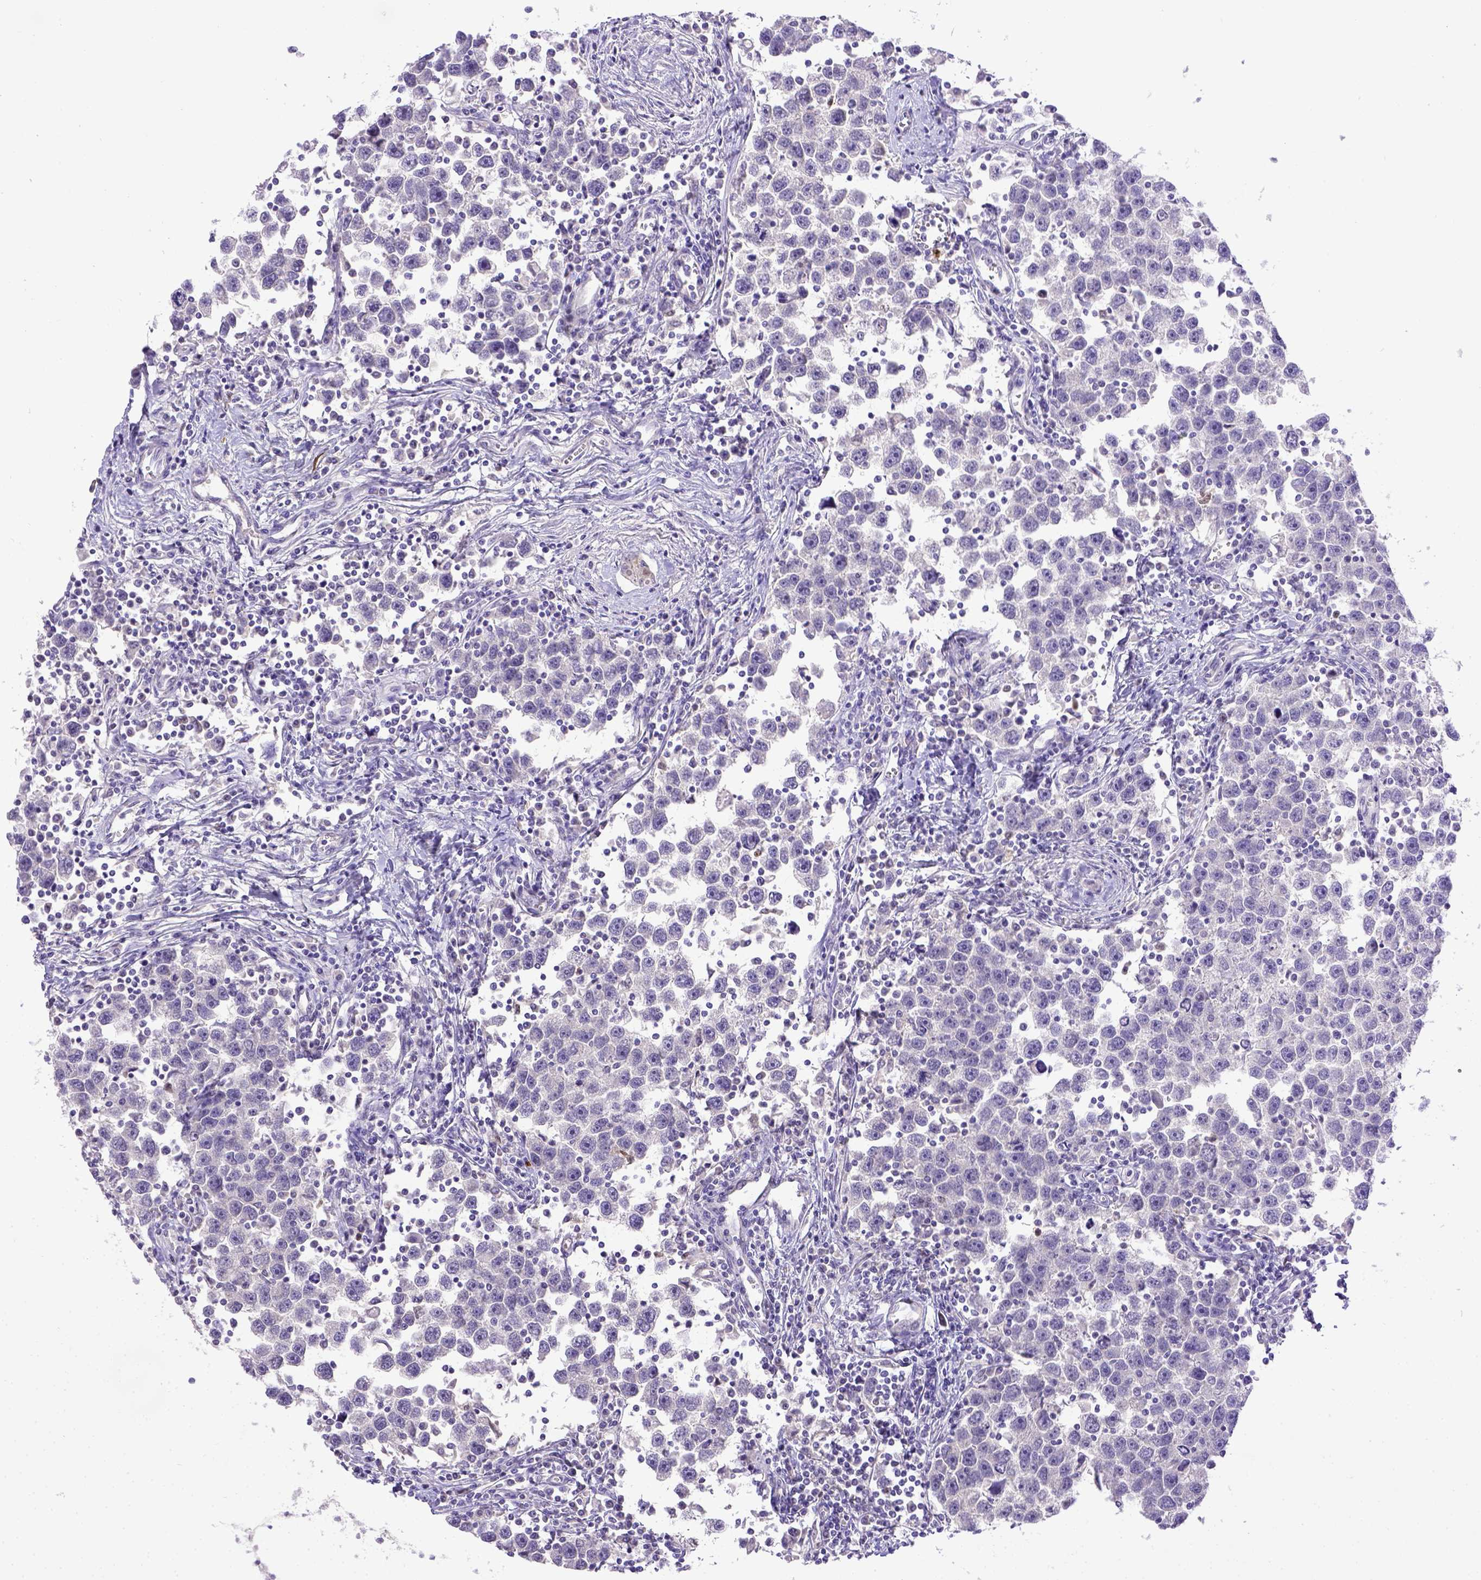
{"staining": {"intensity": "negative", "quantity": "none", "location": "none"}, "tissue": "testis cancer", "cell_type": "Tumor cells", "image_type": "cancer", "snomed": [{"axis": "morphology", "description": "Seminoma, NOS"}, {"axis": "topography", "description": "Testis"}], "caption": "DAB immunohistochemical staining of human testis cancer (seminoma) demonstrates no significant expression in tumor cells.", "gene": "CDKN1A", "patient": {"sex": "male", "age": 30}}